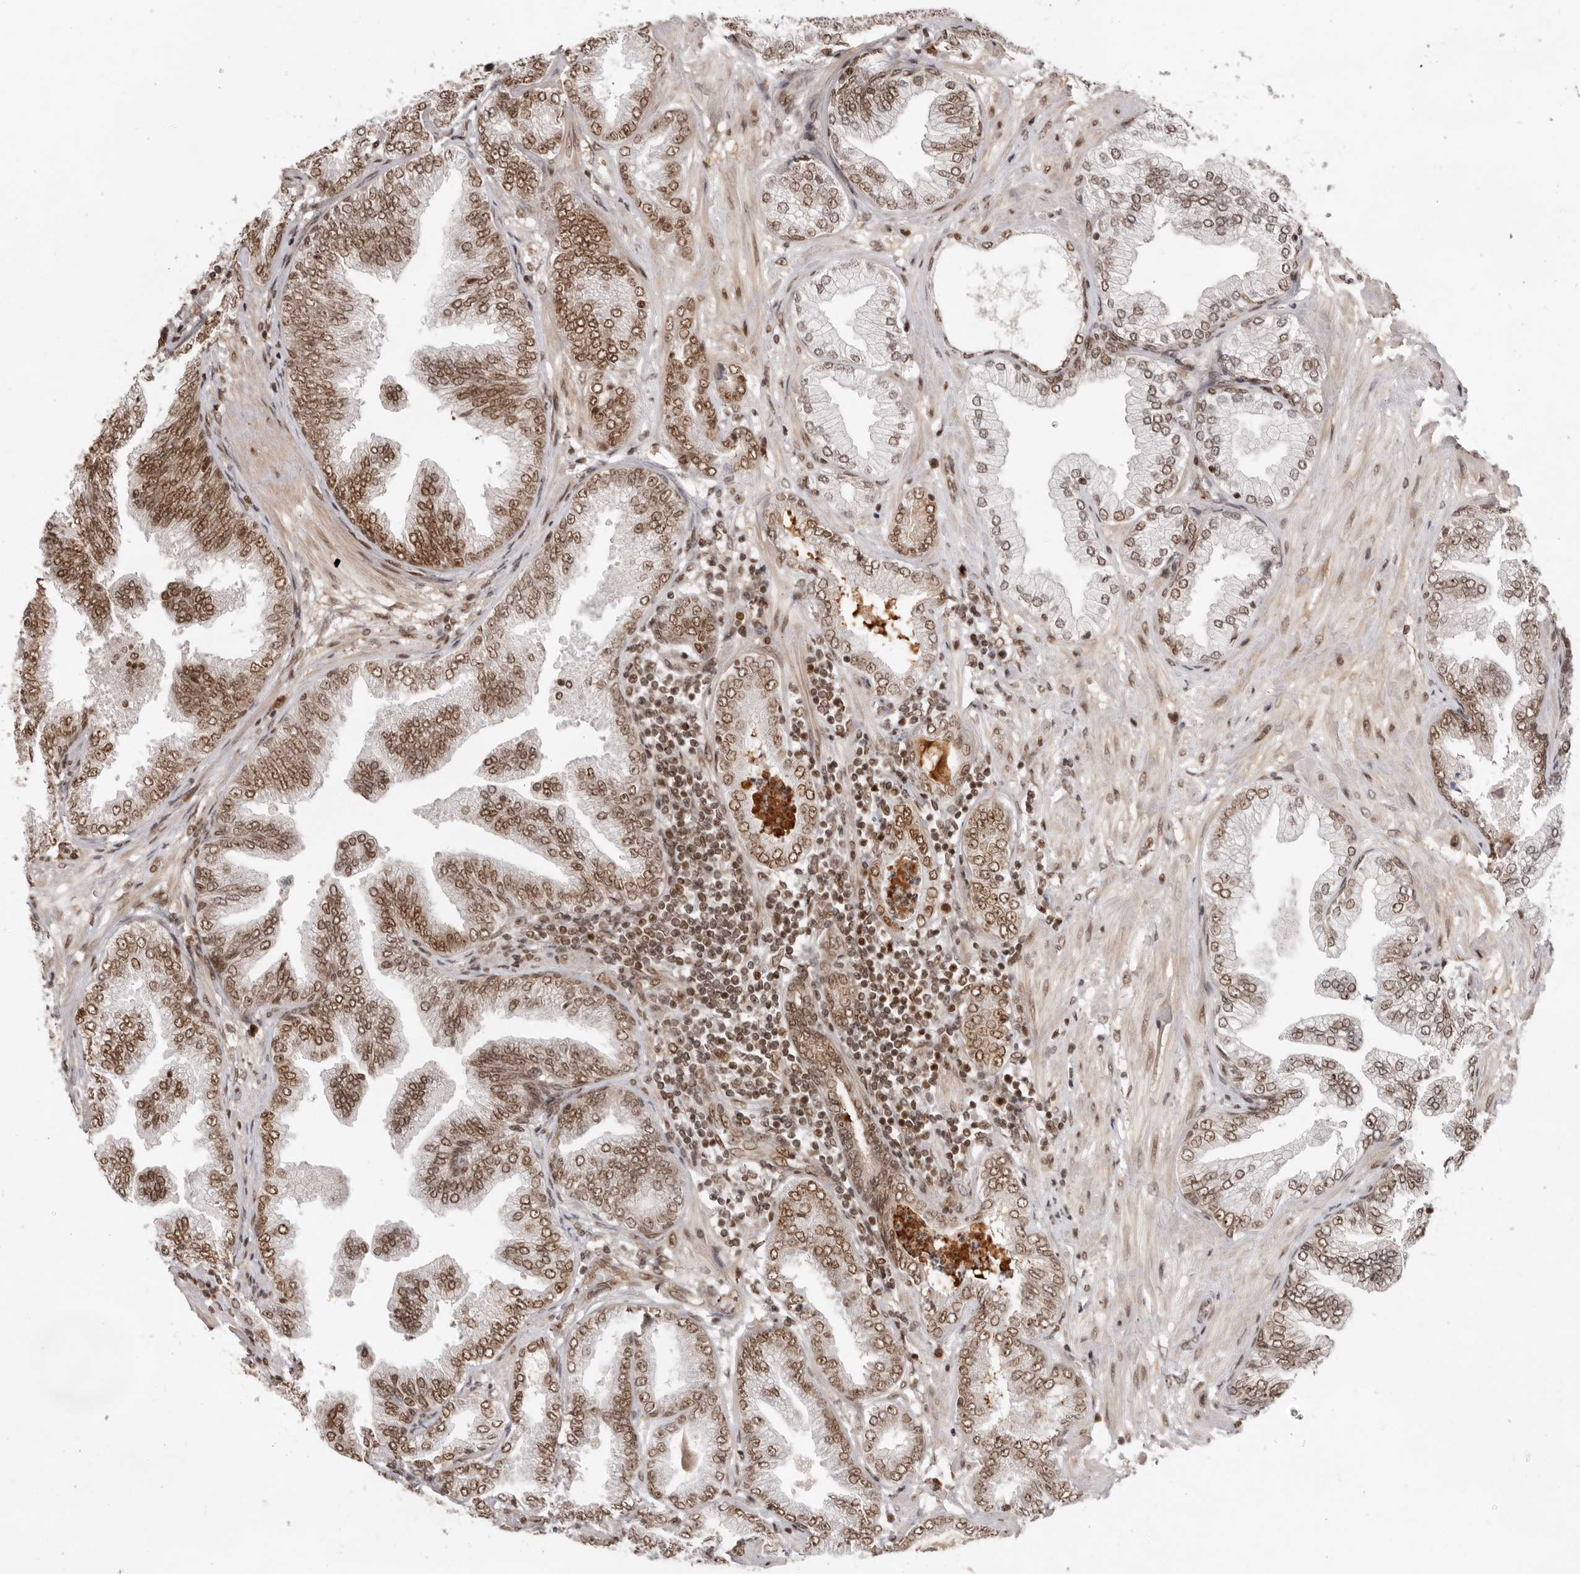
{"staining": {"intensity": "moderate", "quantity": "25%-75%", "location": "nuclear"}, "tissue": "prostate cancer", "cell_type": "Tumor cells", "image_type": "cancer", "snomed": [{"axis": "morphology", "description": "Adenocarcinoma, Low grade"}, {"axis": "topography", "description": "Prostate"}], "caption": "Prostate cancer stained for a protein reveals moderate nuclear positivity in tumor cells. (Brightfield microscopy of DAB IHC at high magnification).", "gene": "CHTOP", "patient": {"sex": "male", "age": 63}}